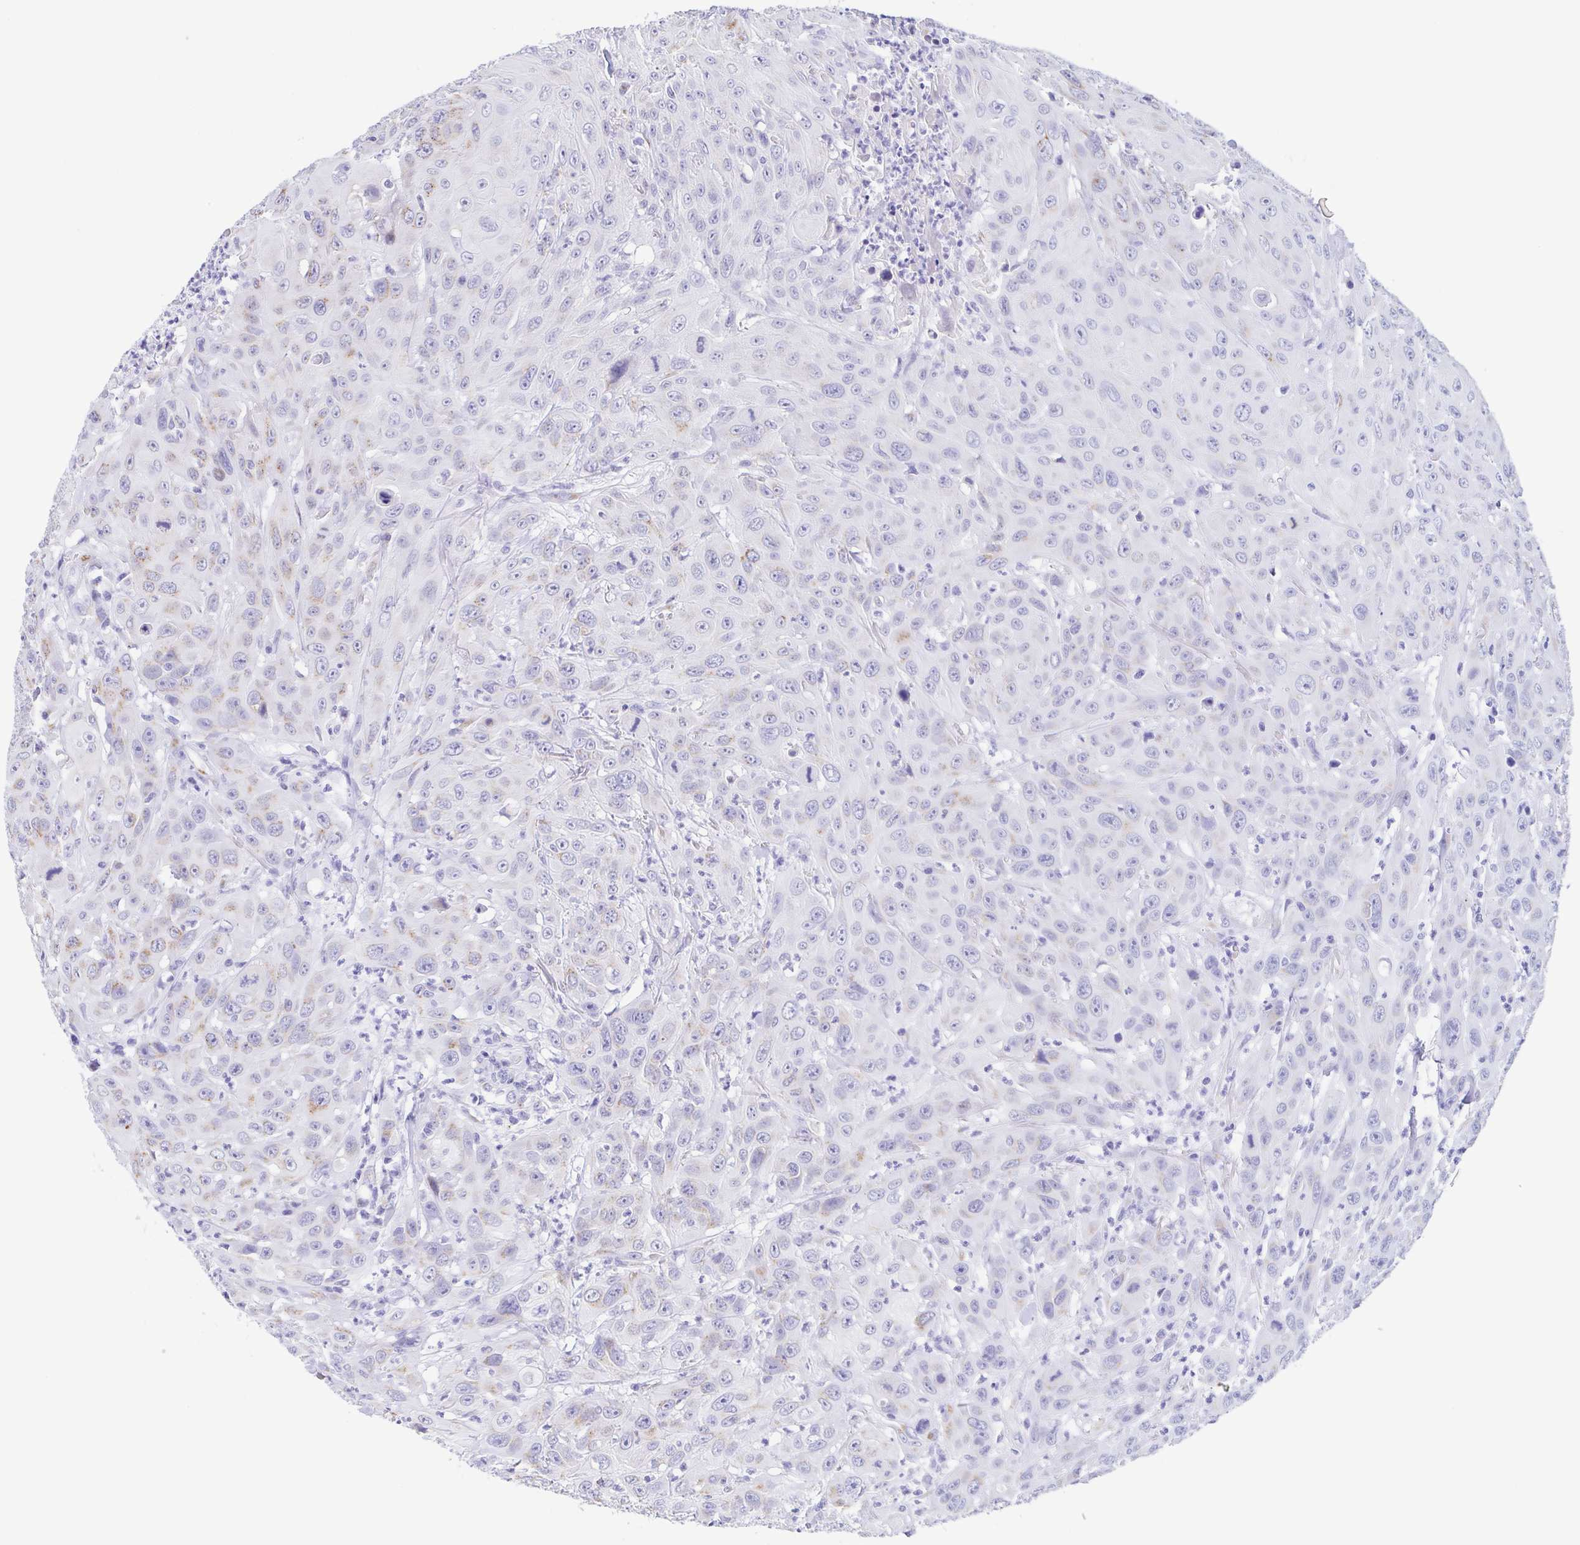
{"staining": {"intensity": "weak", "quantity": "<25%", "location": "cytoplasmic/membranous"}, "tissue": "head and neck cancer", "cell_type": "Tumor cells", "image_type": "cancer", "snomed": [{"axis": "morphology", "description": "Squamous cell carcinoma, NOS"}, {"axis": "topography", "description": "Skin"}, {"axis": "topography", "description": "Head-Neck"}], "caption": "Immunohistochemistry (IHC) of squamous cell carcinoma (head and neck) reveals no expression in tumor cells.", "gene": "SULT1B1", "patient": {"sex": "male", "age": 80}}